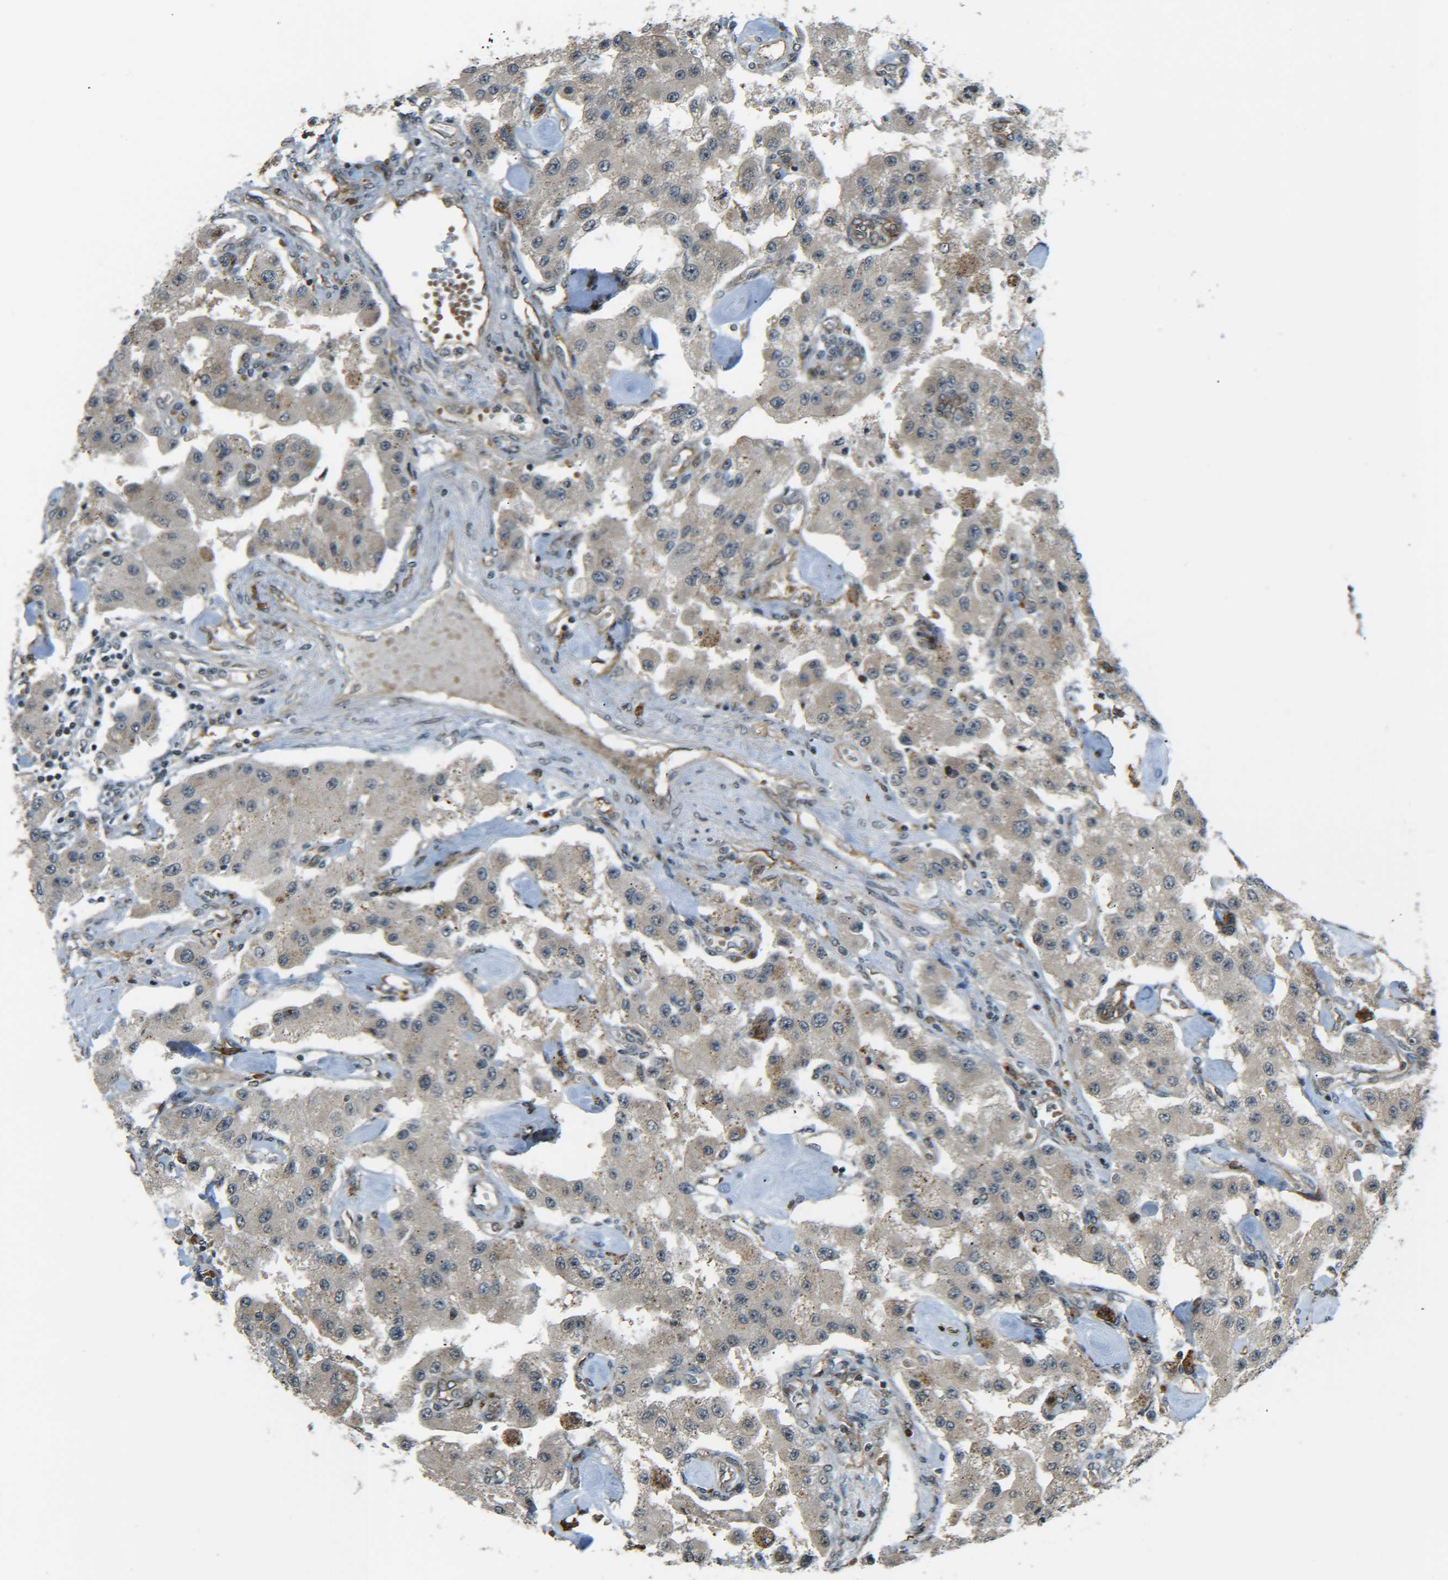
{"staining": {"intensity": "weak", "quantity": "<25%", "location": "cytoplasmic/membranous"}, "tissue": "carcinoid", "cell_type": "Tumor cells", "image_type": "cancer", "snomed": [{"axis": "morphology", "description": "Carcinoid, malignant, NOS"}, {"axis": "topography", "description": "Pancreas"}], "caption": "This is an IHC histopathology image of human carcinoid (malignant). There is no positivity in tumor cells.", "gene": "DAB2", "patient": {"sex": "male", "age": 41}}